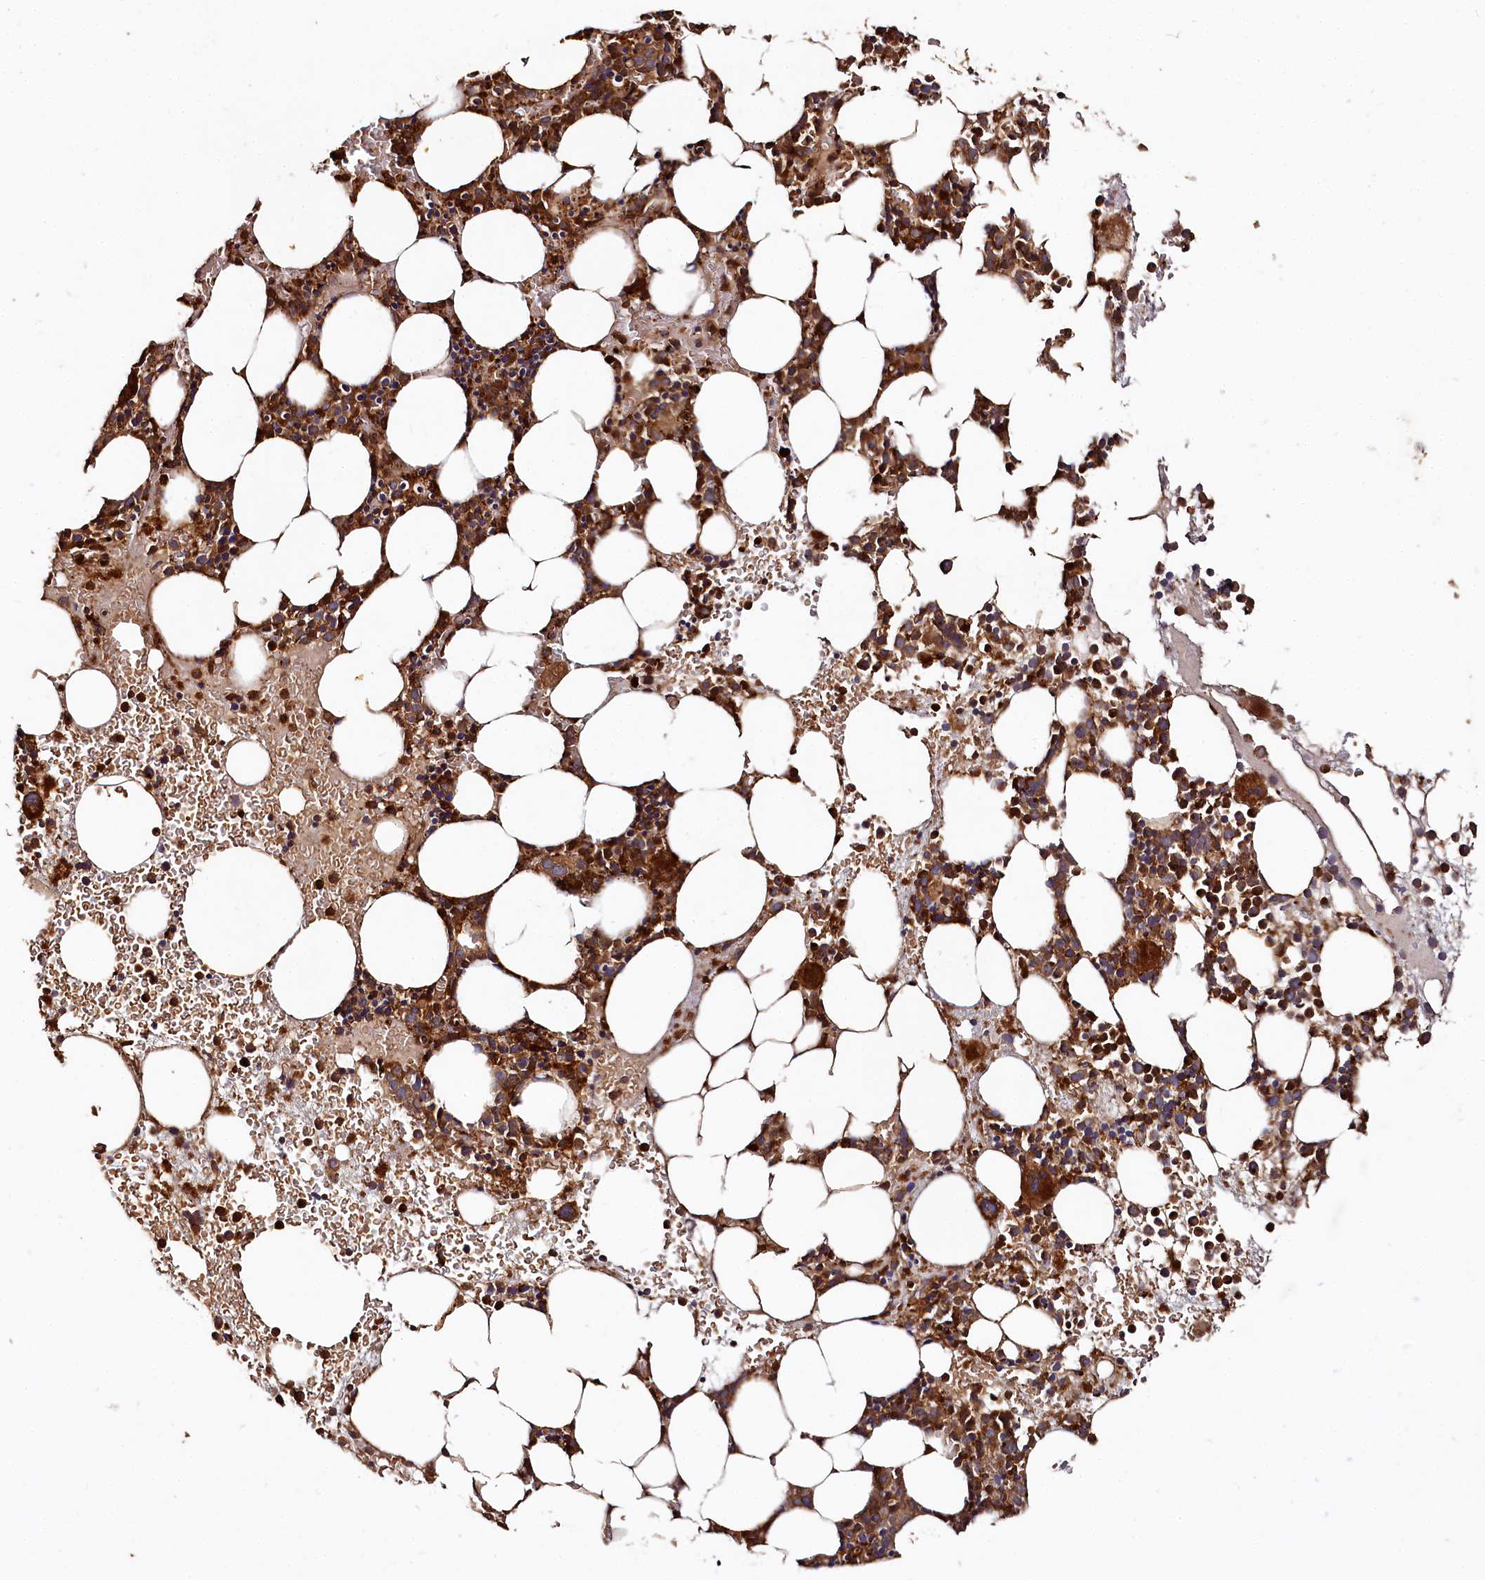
{"staining": {"intensity": "strong", "quantity": ">75%", "location": "cytoplasmic/membranous"}, "tissue": "bone marrow", "cell_type": "Hematopoietic cells", "image_type": "normal", "snomed": [{"axis": "morphology", "description": "Normal tissue, NOS"}, {"axis": "topography", "description": "Bone marrow"}], "caption": "Immunohistochemical staining of benign human bone marrow demonstrates high levels of strong cytoplasmic/membranous expression in approximately >75% of hematopoietic cells. Nuclei are stained in blue.", "gene": "WDR73", "patient": {"sex": "female", "age": 76}}